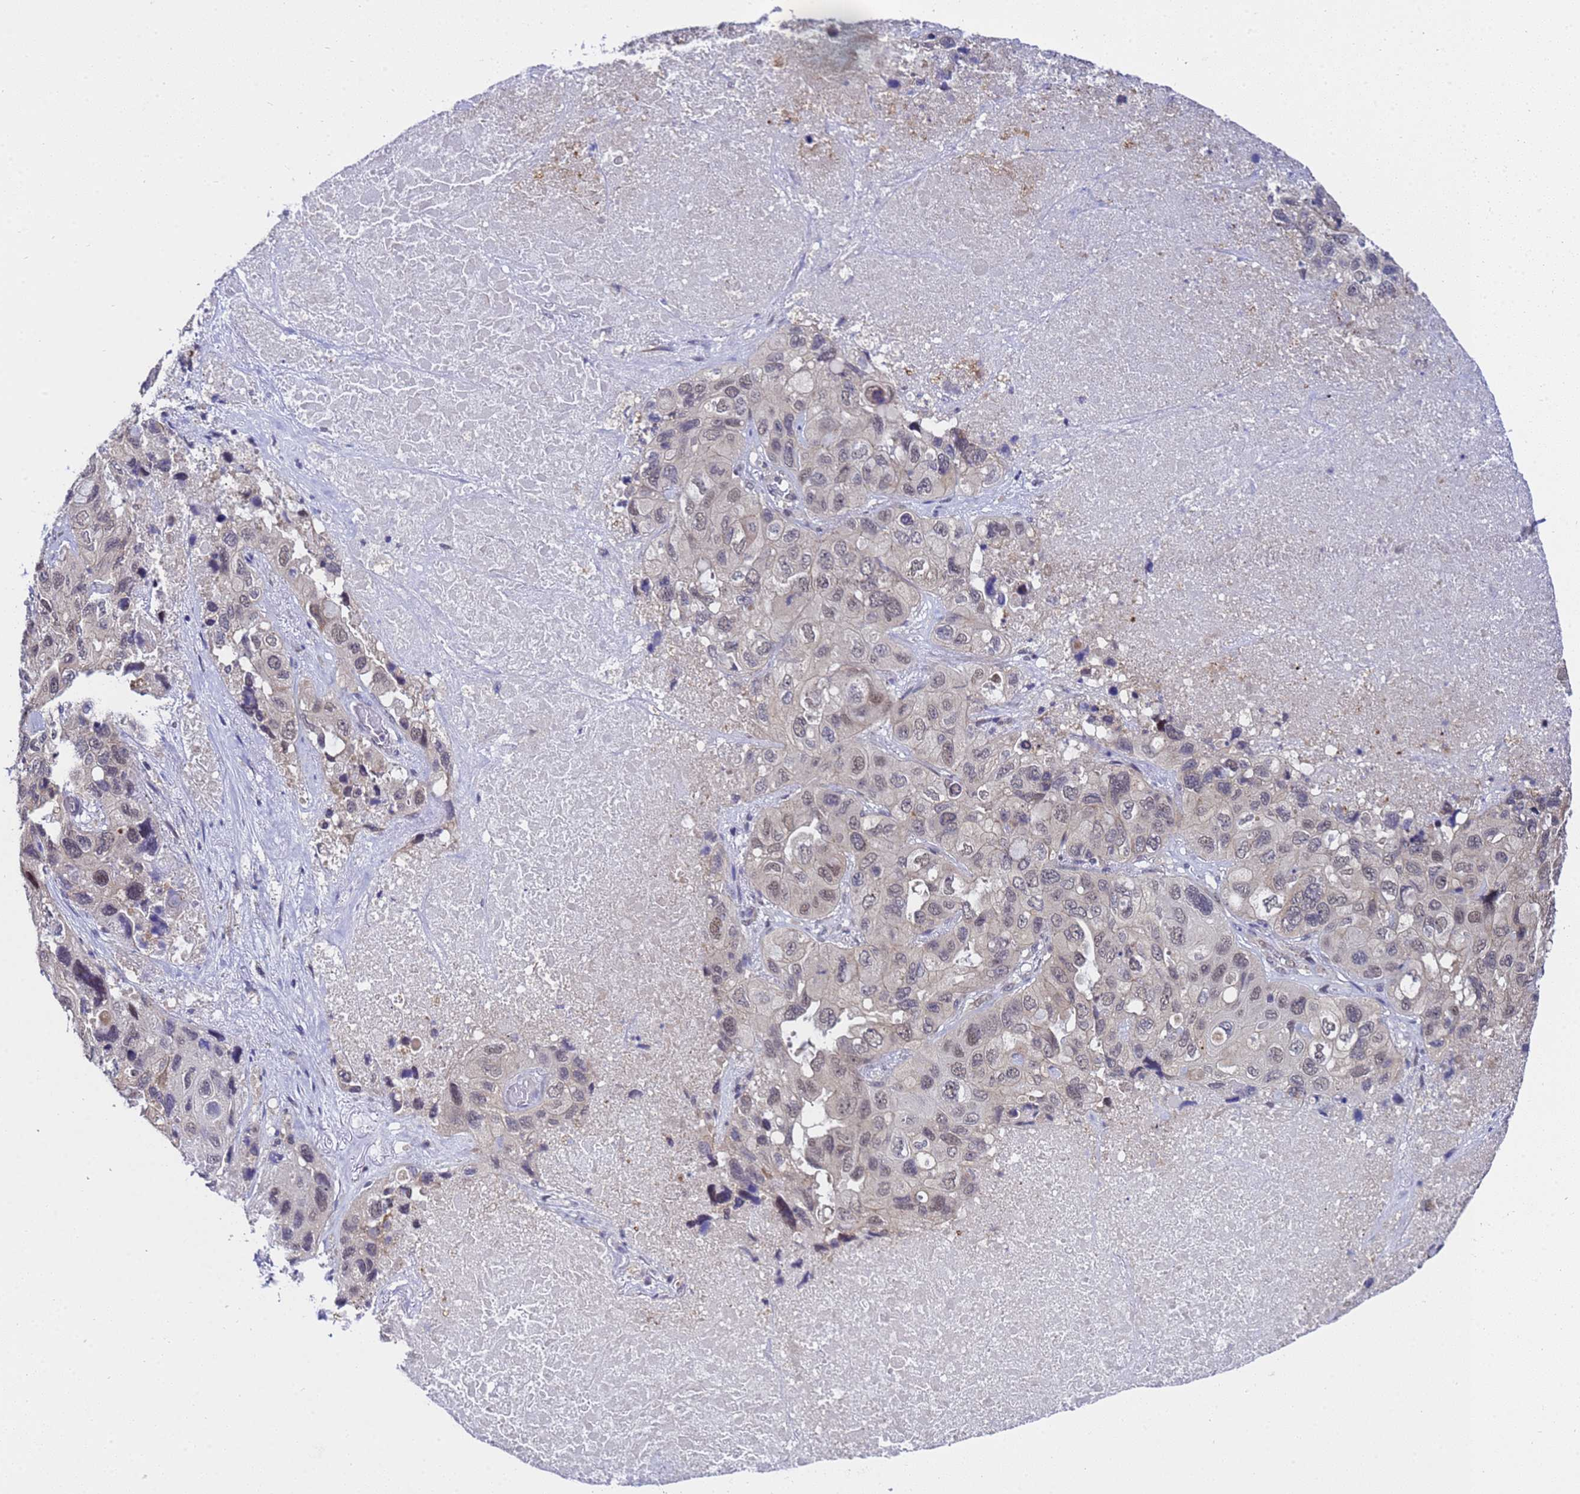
{"staining": {"intensity": "weak", "quantity": "25%-75%", "location": "nuclear"}, "tissue": "lung cancer", "cell_type": "Tumor cells", "image_type": "cancer", "snomed": [{"axis": "morphology", "description": "Squamous cell carcinoma, NOS"}, {"axis": "topography", "description": "Lung"}], "caption": "Human squamous cell carcinoma (lung) stained with a protein marker shows weak staining in tumor cells.", "gene": "ANAPC13", "patient": {"sex": "female", "age": 73}}